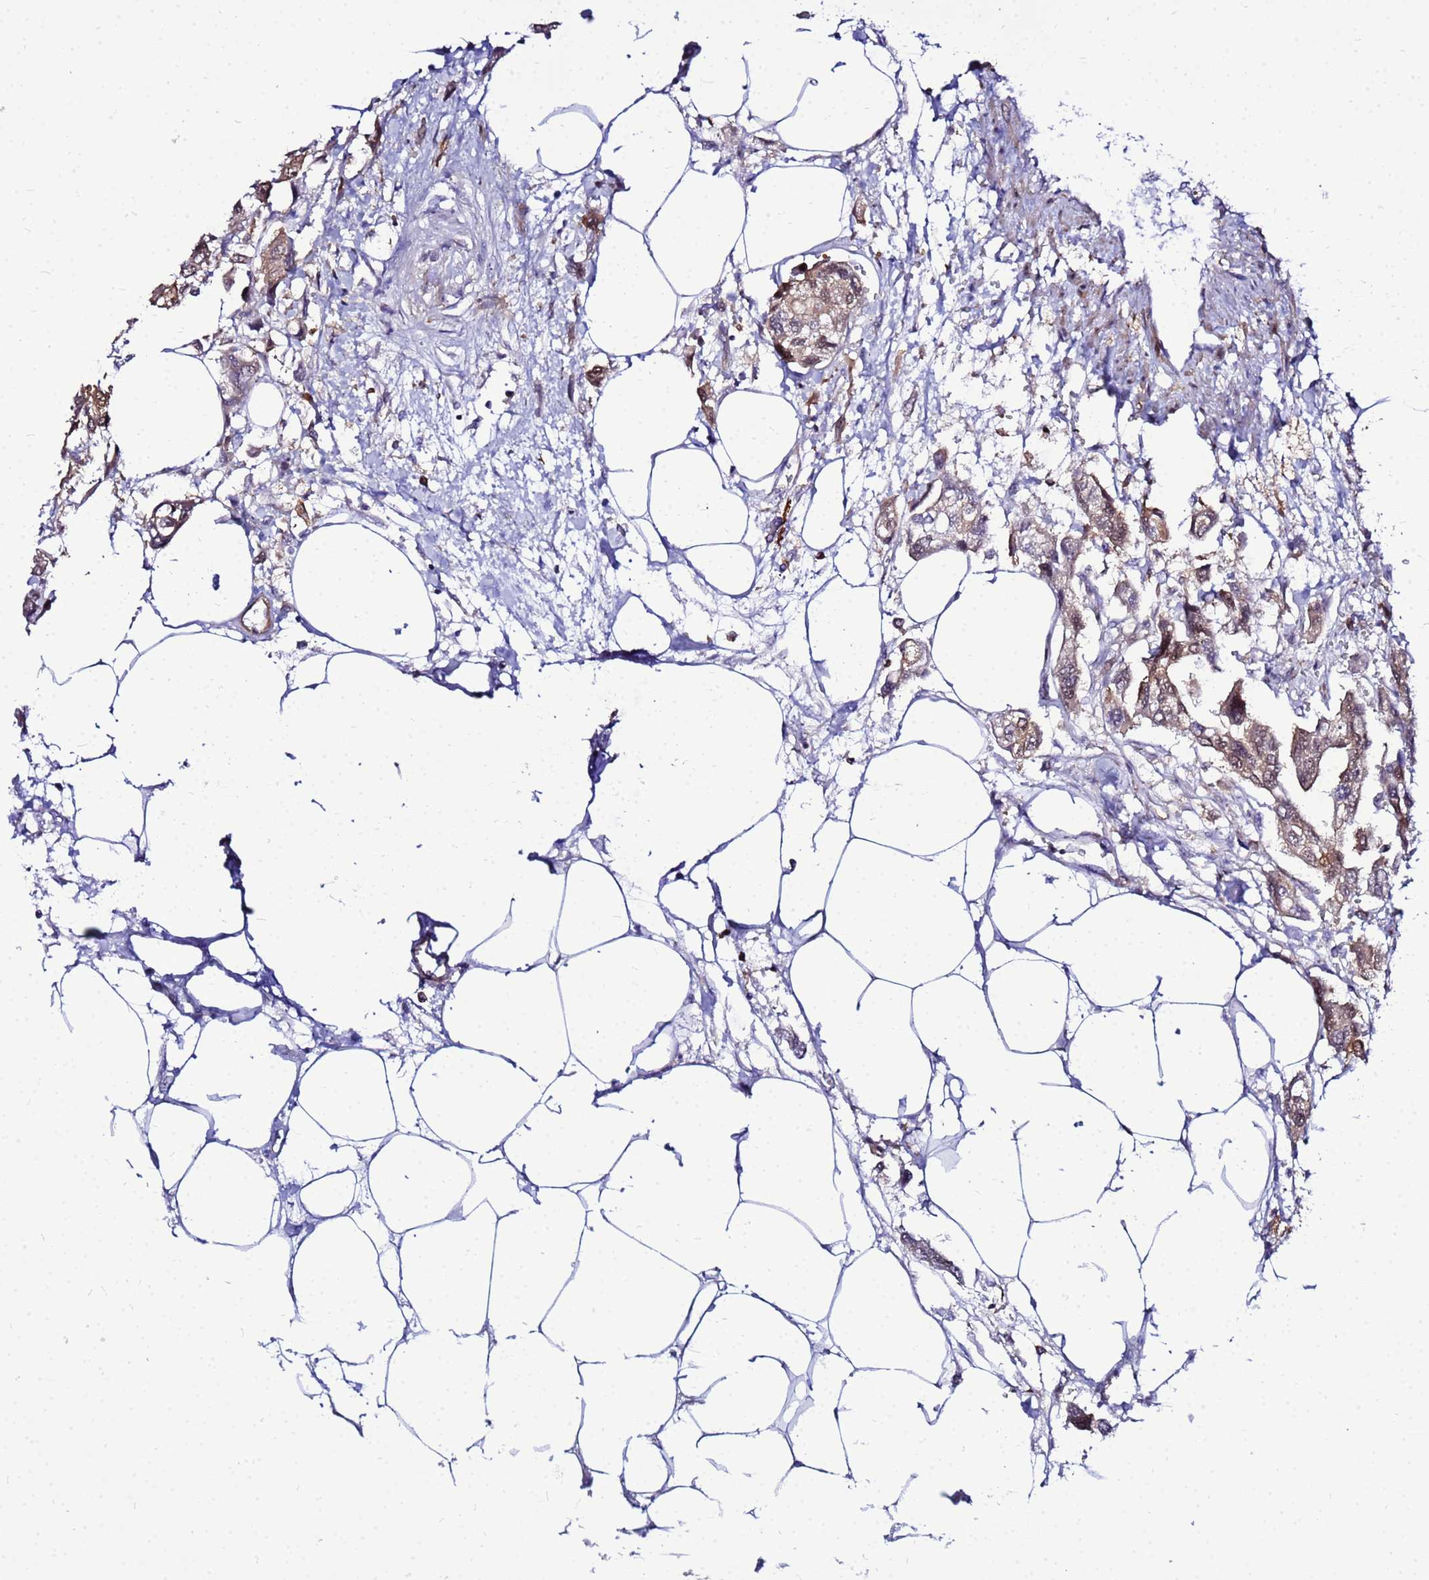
{"staining": {"intensity": "weak", "quantity": ">75%", "location": "cytoplasmic/membranous,nuclear"}, "tissue": "urothelial cancer", "cell_type": "Tumor cells", "image_type": "cancer", "snomed": [{"axis": "morphology", "description": "Urothelial carcinoma, High grade"}, {"axis": "topography", "description": "Urinary bladder"}], "caption": "An IHC photomicrograph of neoplastic tissue is shown. Protein staining in brown labels weak cytoplasmic/membranous and nuclear positivity in urothelial cancer within tumor cells. Immunohistochemistry (ihc) stains the protein of interest in brown and the nuclei are stained blue.", "gene": "DBNDD2", "patient": {"sex": "male", "age": 67}}